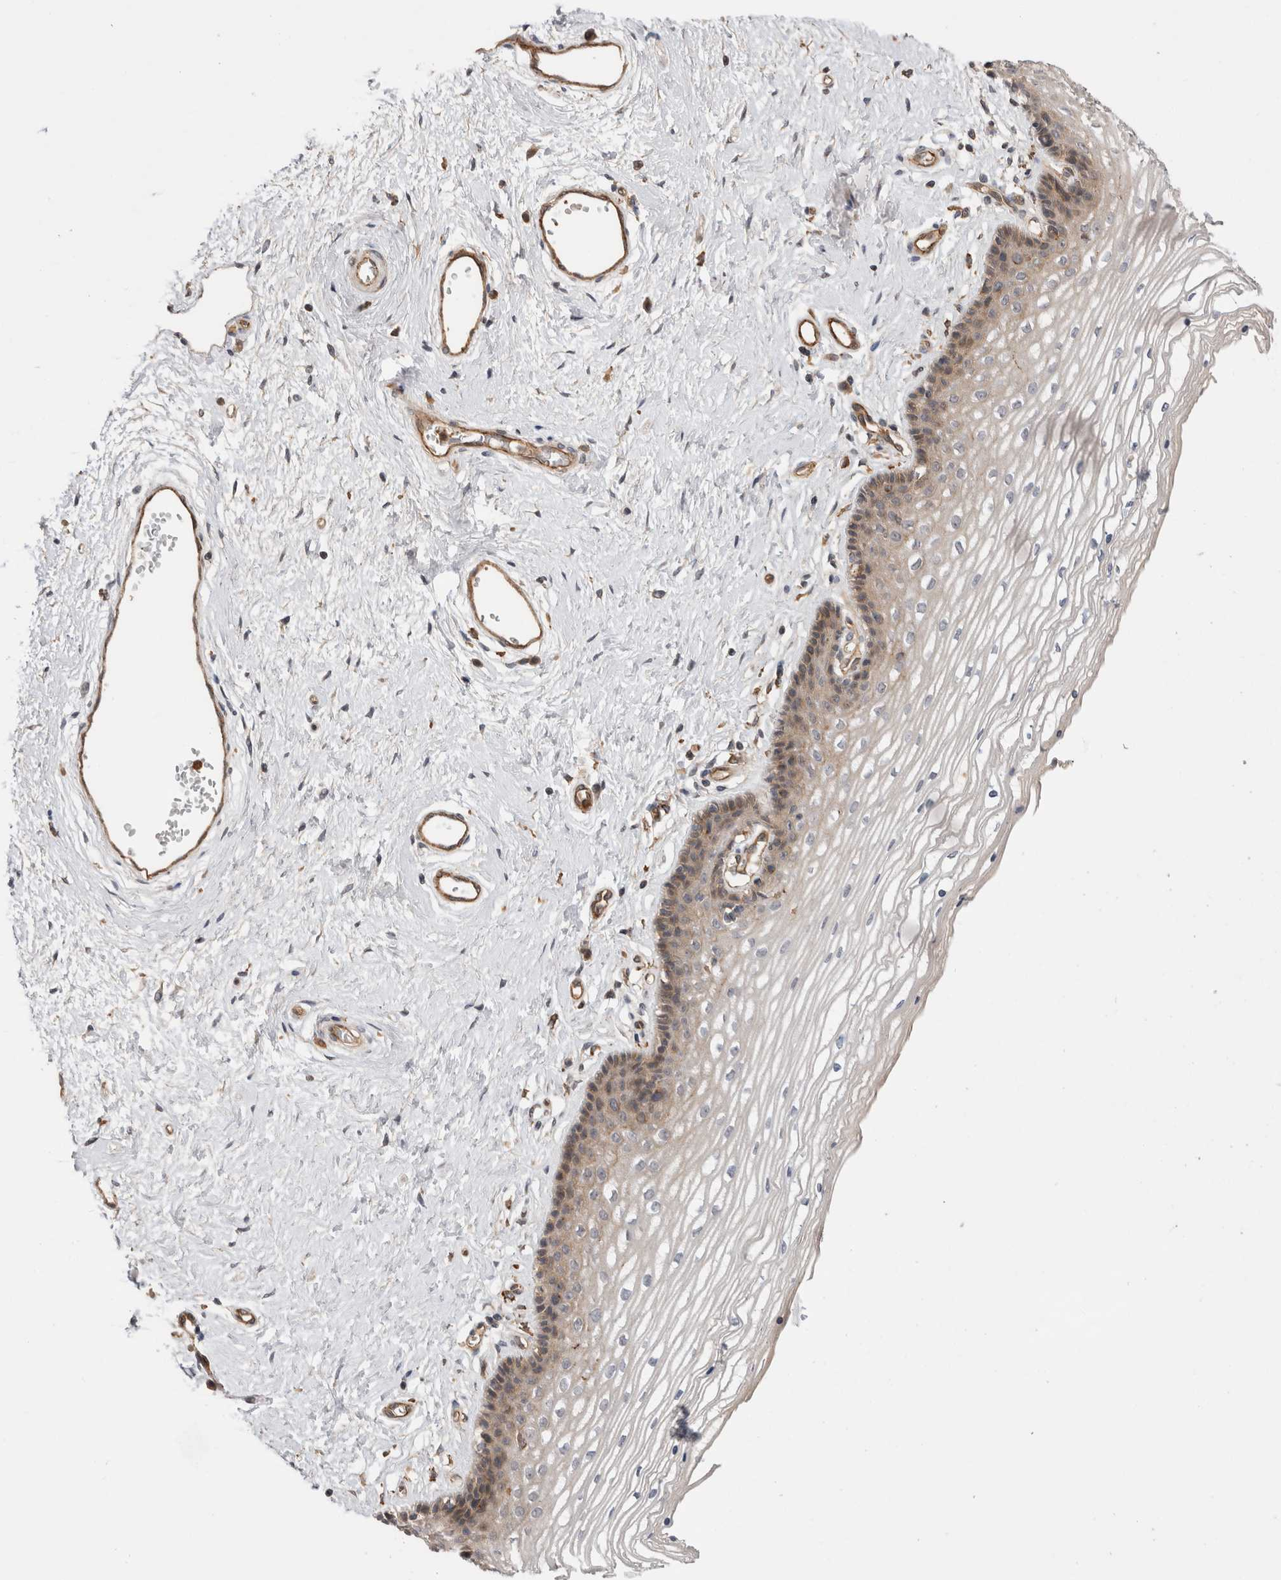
{"staining": {"intensity": "moderate", "quantity": ">75%", "location": "cytoplasmic/membranous"}, "tissue": "vagina", "cell_type": "Squamous epithelial cells", "image_type": "normal", "snomed": [{"axis": "morphology", "description": "Normal tissue, NOS"}, {"axis": "topography", "description": "Vagina"}], "caption": "Vagina stained with a protein marker demonstrates moderate staining in squamous epithelial cells.", "gene": "BNIP2", "patient": {"sex": "female", "age": 46}}